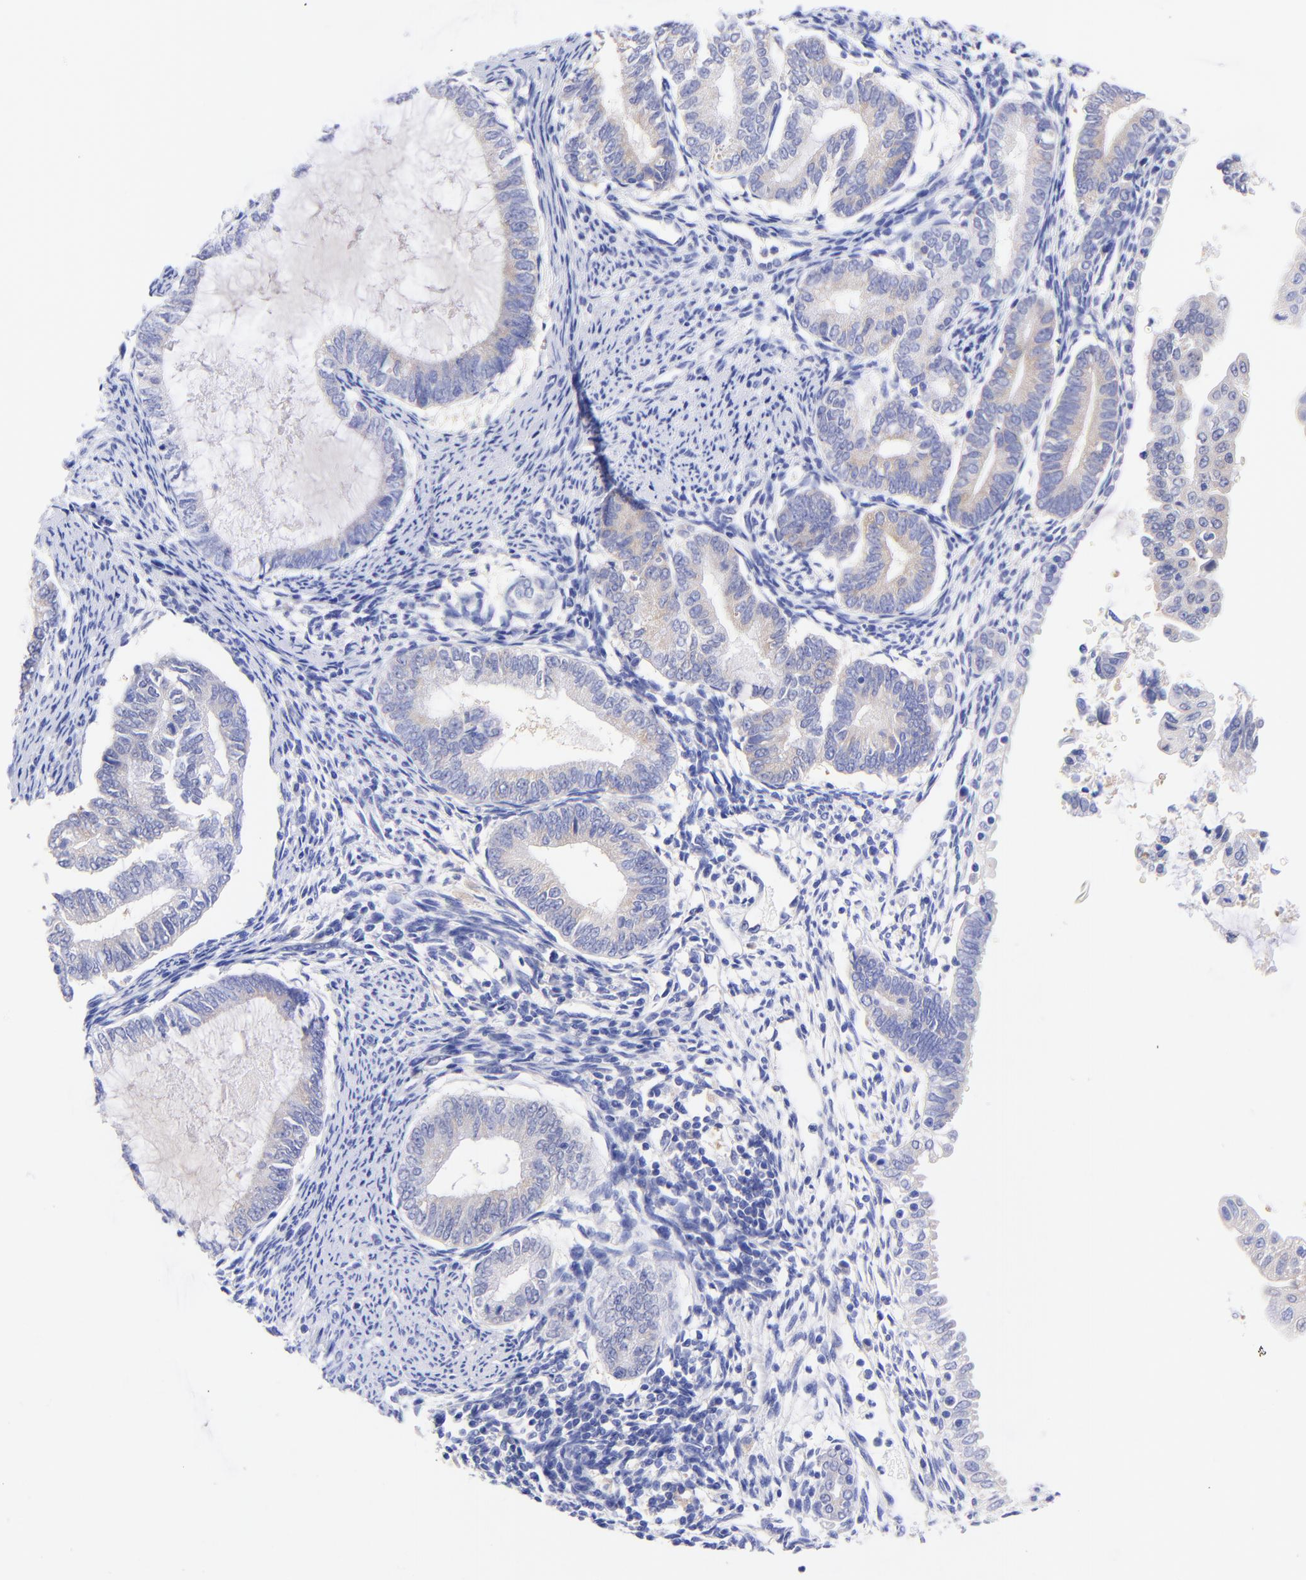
{"staining": {"intensity": "weak", "quantity": "25%-75%", "location": "cytoplasmic/membranous"}, "tissue": "endometrial cancer", "cell_type": "Tumor cells", "image_type": "cancer", "snomed": [{"axis": "morphology", "description": "Adenocarcinoma, NOS"}, {"axis": "topography", "description": "Endometrium"}], "caption": "The image reveals staining of adenocarcinoma (endometrial), revealing weak cytoplasmic/membranous protein expression (brown color) within tumor cells.", "gene": "GPHN", "patient": {"sex": "female", "age": 63}}